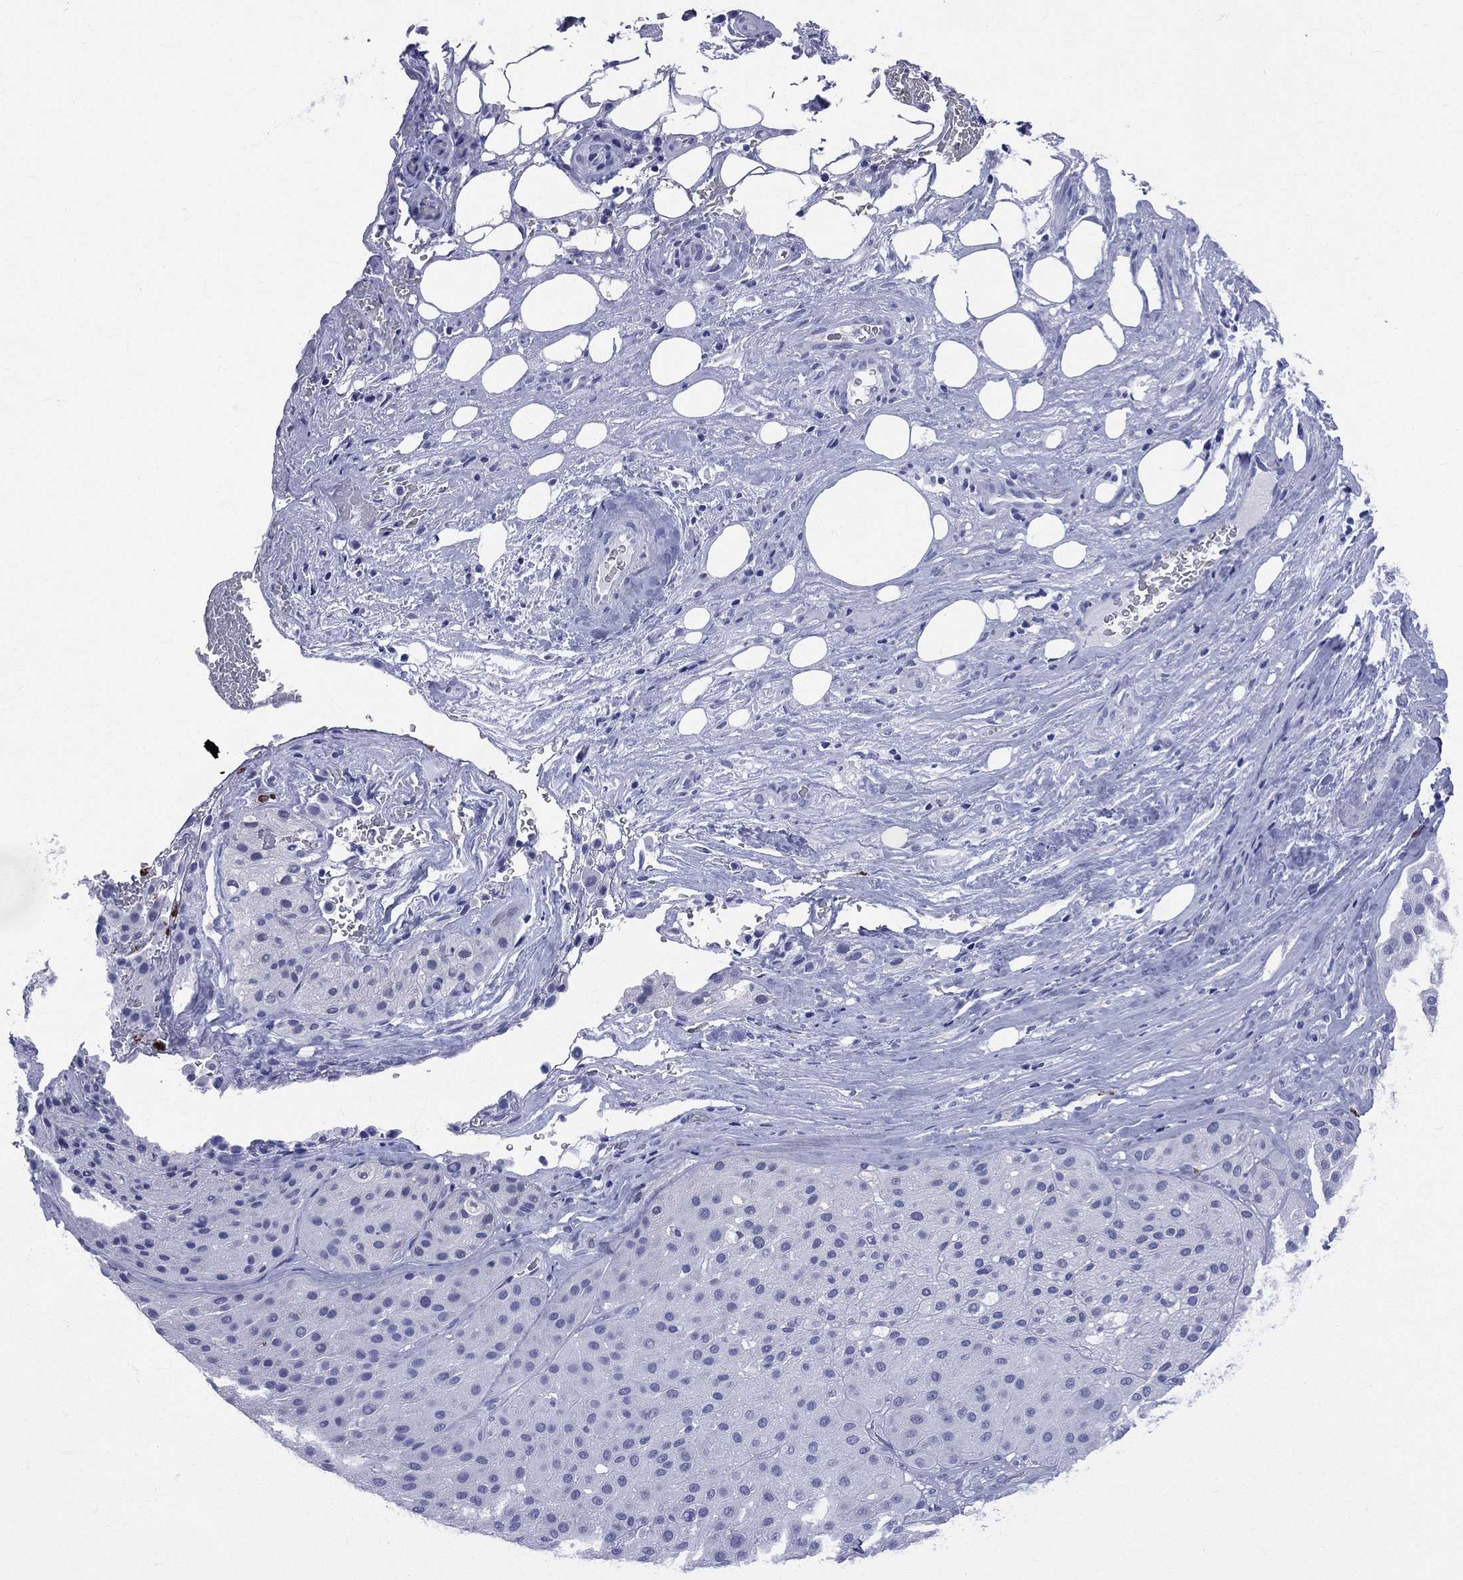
{"staining": {"intensity": "negative", "quantity": "none", "location": "none"}, "tissue": "melanoma", "cell_type": "Tumor cells", "image_type": "cancer", "snomed": [{"axis": "morphology", "description": "Malignant melanoma, Metastatic site"}, {"axis": "topography", "description": "Smooth muscle"}], "caption": "Malignant melanoma (metastatic site) stained for a protein using IHC exhibits no staining tumor cells.", "gene": "PGLYRP1", "patient": {"sex": "male", "age": 41}}